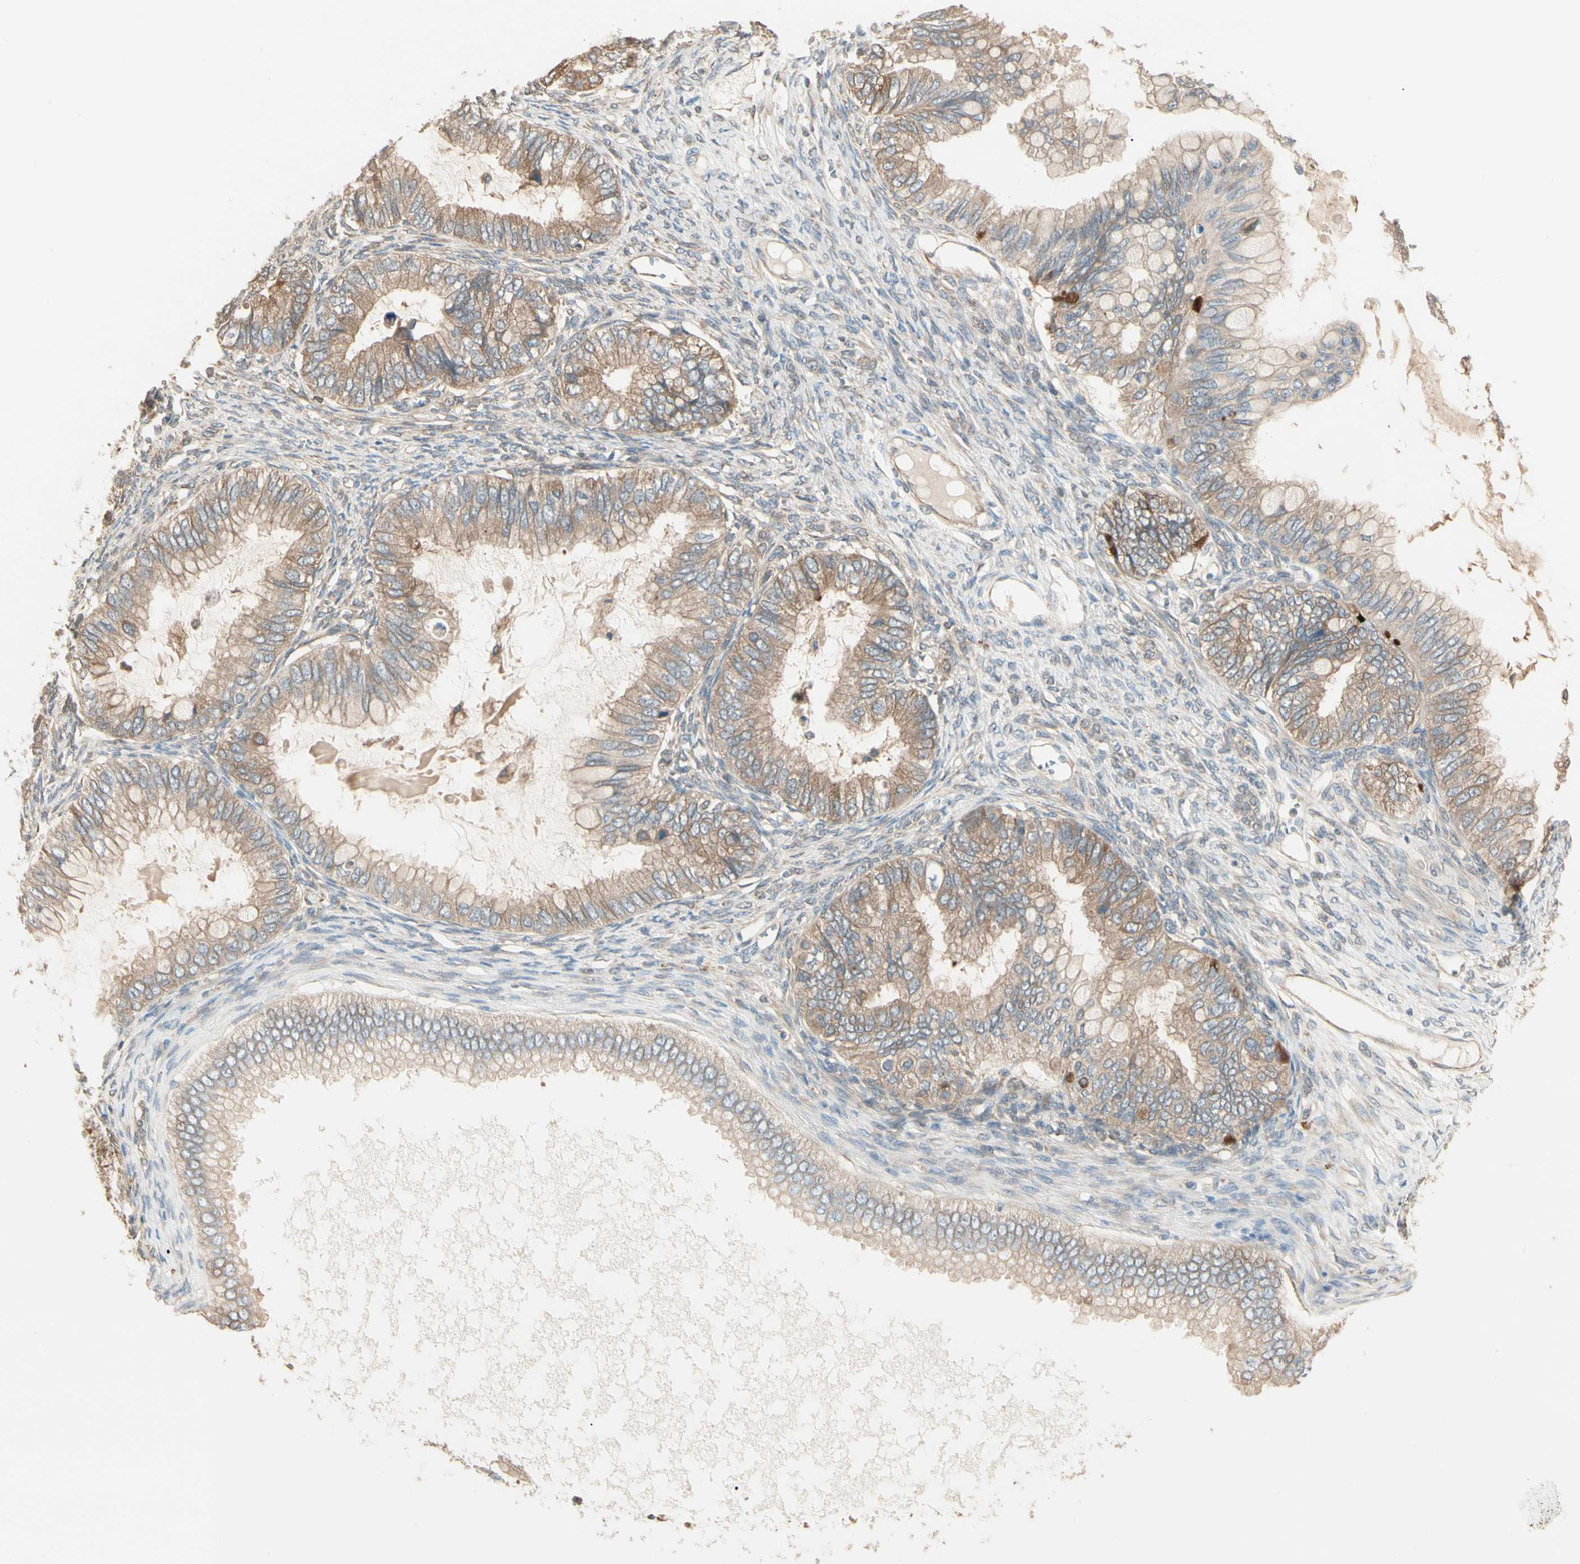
{"staining": {"intensity": "moderate", "quantity": ">75%", "location": "cytoplasmic/membranous"}, "tissue": "ovarian cancer", "cell_type": "Tumor cells", "image_type": "cancer", "snomed": [{"axis": "morphology", "description": "Cystadenocarcinoma, mucinous, NOS"}, {"axis": "topography", "description": "Ovary"}], "caption": "A micrograph of ovarian mucinous cystadenocarcinoma stained for a protein reveals moderate cytoplasmic/membranous brown staining in tumor cells.", "gene": "IRAG1", "patient": {"sex": "female", "age": 80}}